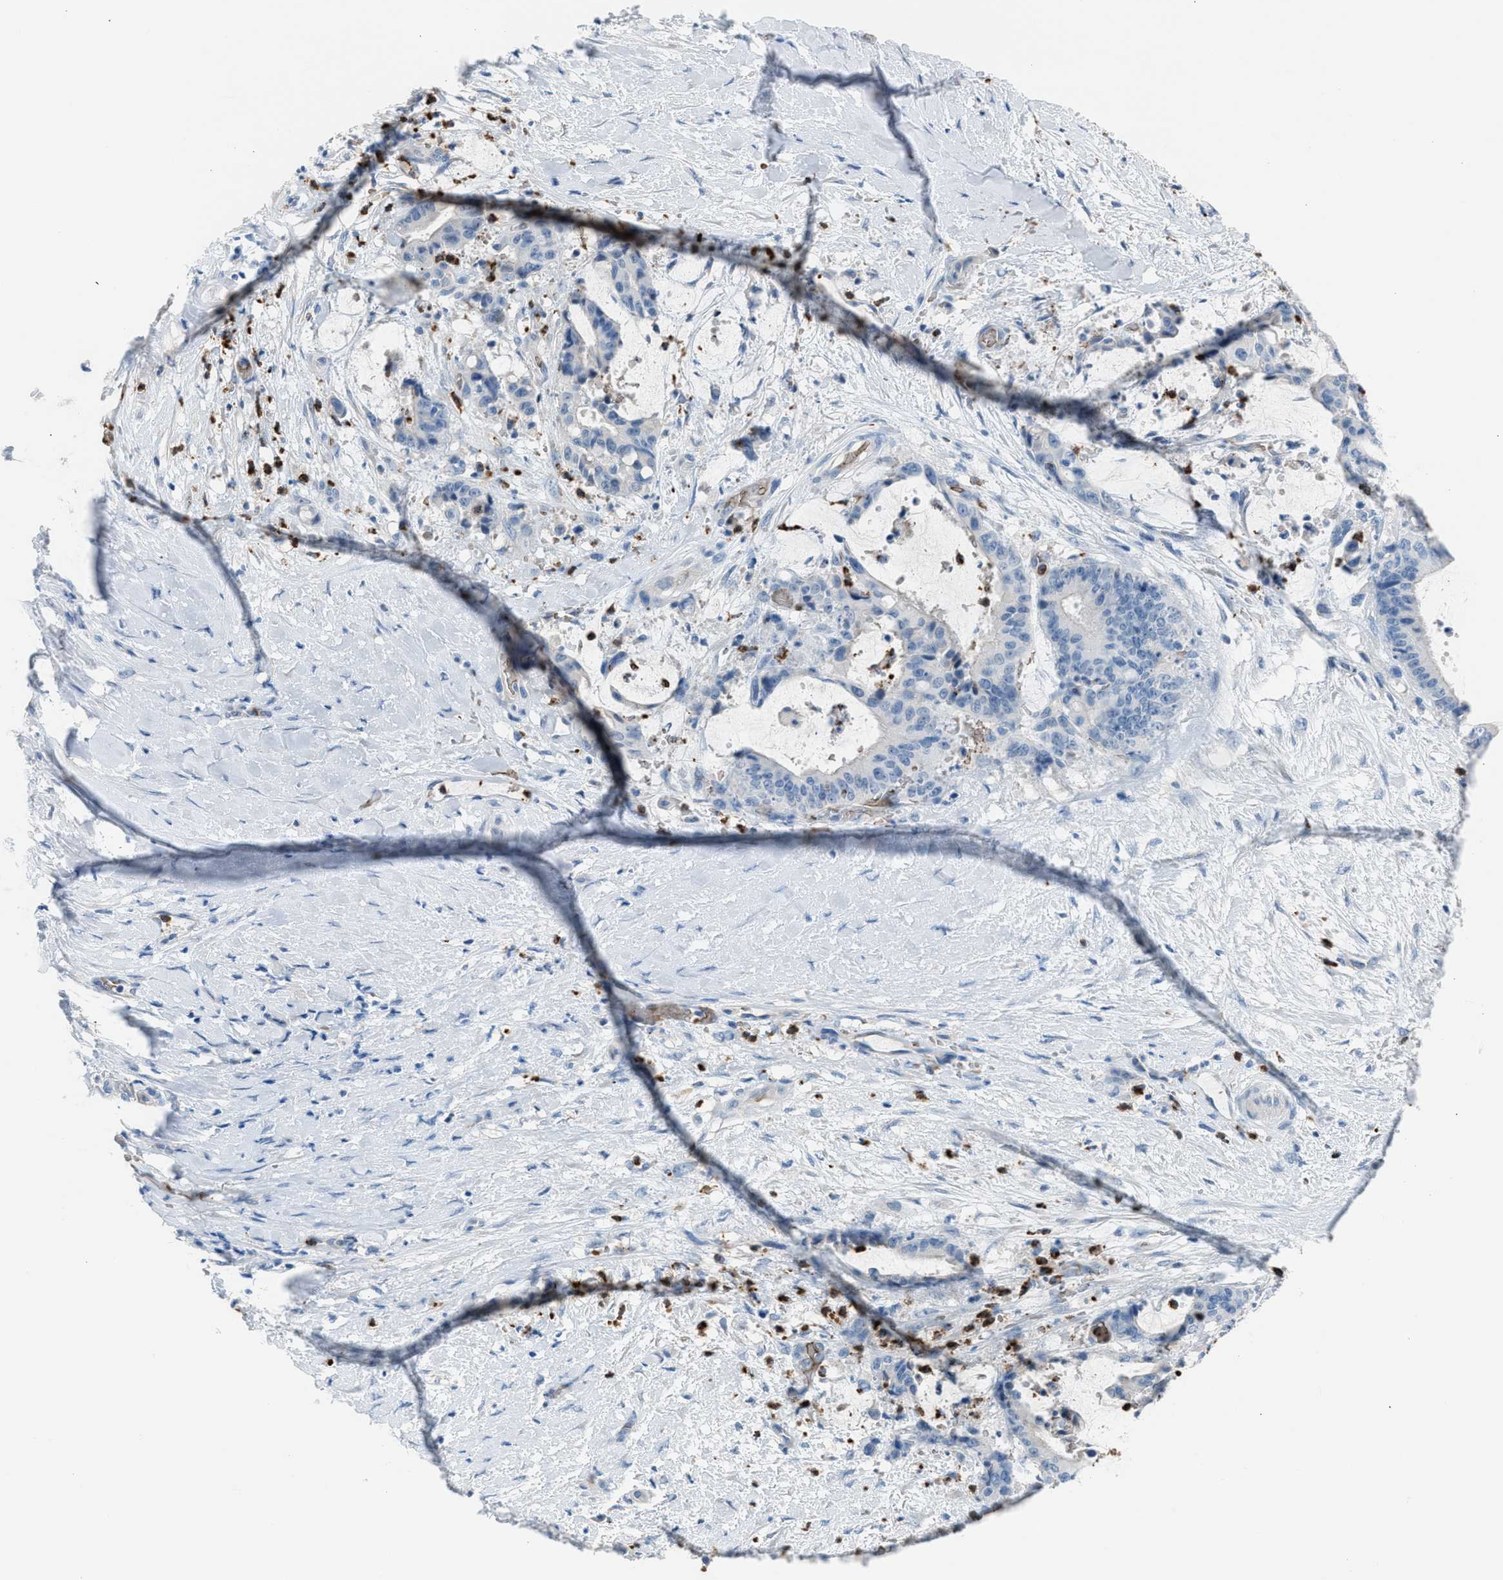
{"staining": {"intensity": "negative", "quantity": "none", "location": "none"}, "tissue": "liver cancer", "cell_type": "Tumor cells", "image_type": "cancer", "snomed": [{"axis": "morphology", "description": "Normal tissue, NOS"}, {"axis": "morphology", "description": "Cholangiocarcinoma"}, {"axis": "topography", "description": "Liver"}, {"axis": "topography", "description": "Peripheral nerve tissue"}], "caption": "Tumor cells show no significant positivity in liver cancer. (Stains: DAB immunohistochemistry with hematoxylin counter stain, Microscopy: brightfield microscopy at high magnification).", "gene": "CFAP77", "patient": {"sex": "female", "age": 73}}